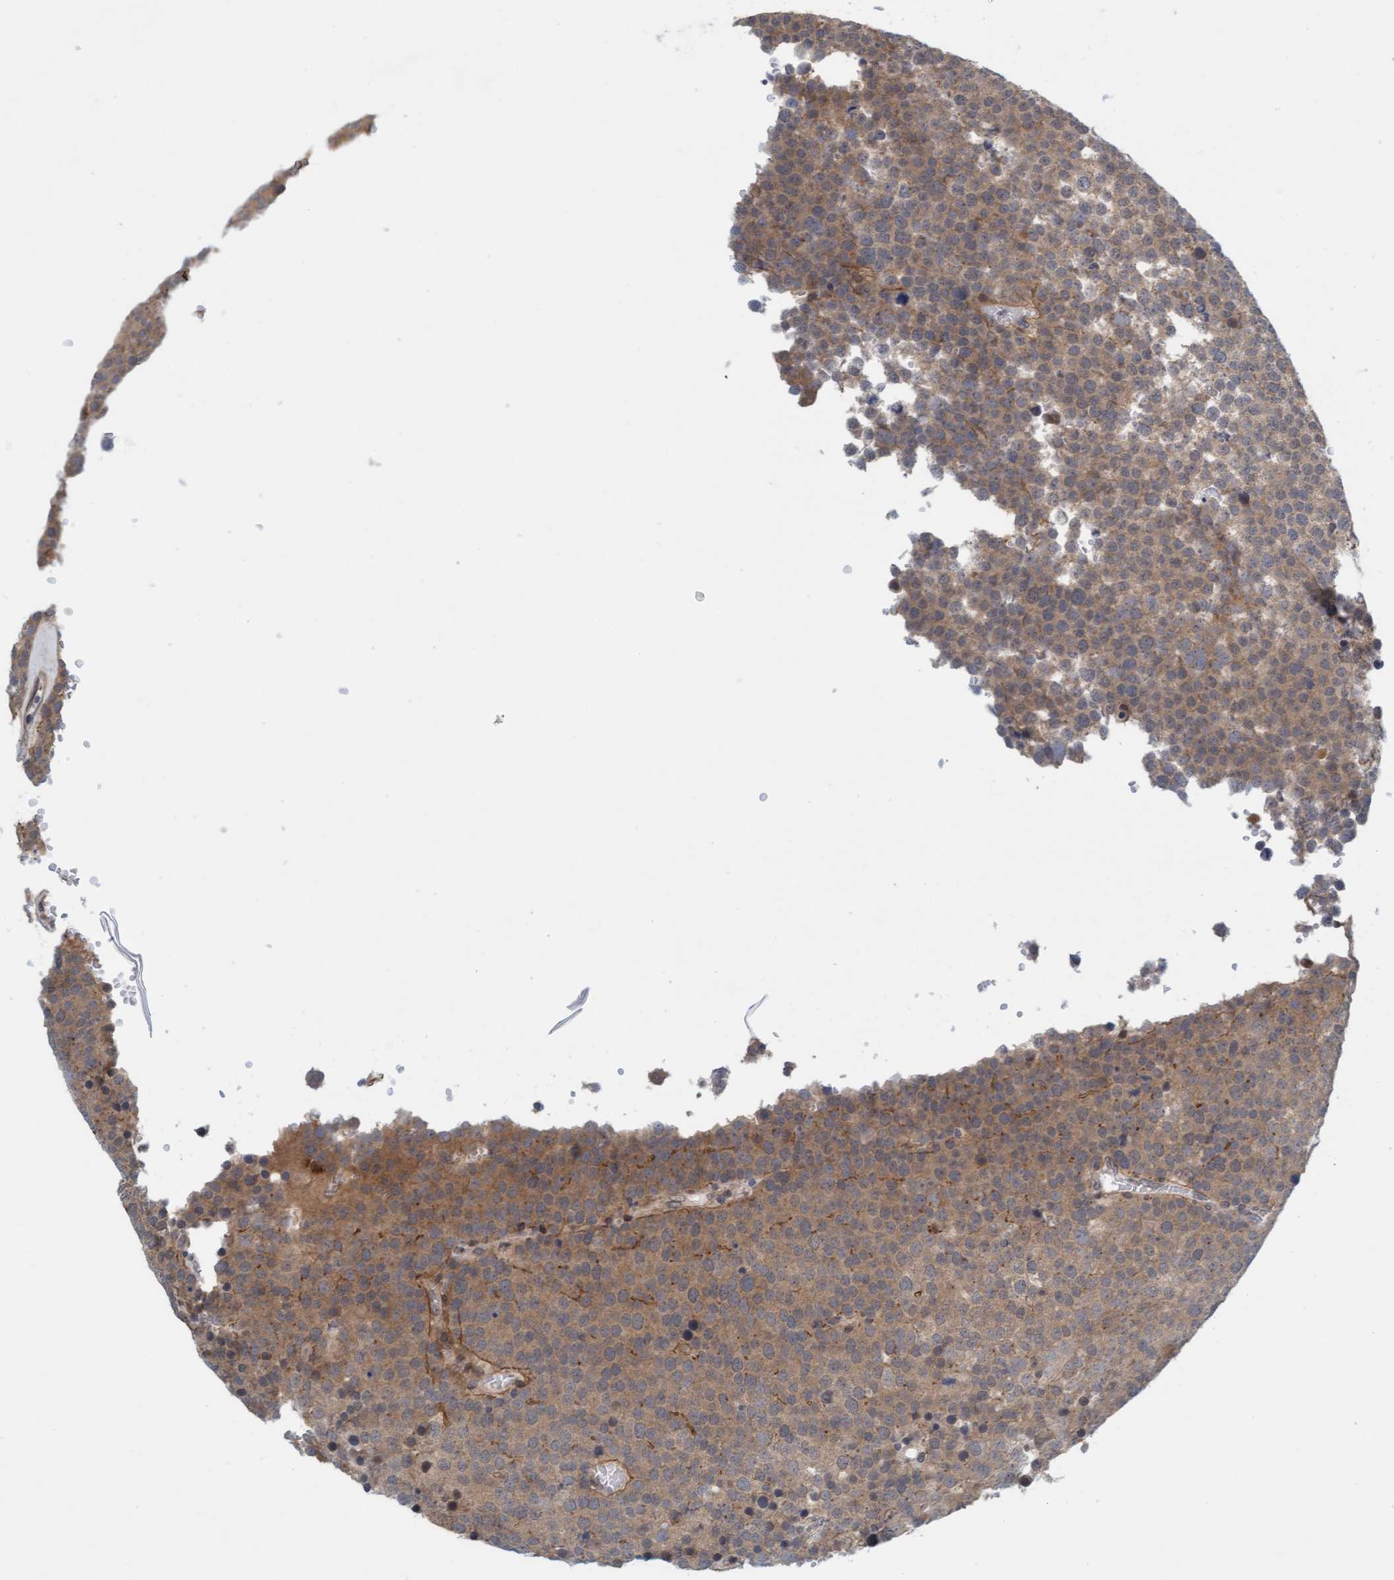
{"staining": {"intensity": "weak", "quantity": ">75%", "location": "cytoplasmic/membranous"}, "tissue": "testis cancer", "cell_type": "Tumor cells", "image_type": "cancer", "snomed": [{"axis": "morphology", "description": "Seminoma, NOS"}, {"axis": "topography", "description": "Testis"}], "caption": "Immunohistochemical staining of testis cancer displays low levels of weak cytoplasmic/membranous protein positivity in approximately >75% of tumor cells.", "gene": "TSTD2", "patient": {"sex": "male", "age": 71}}